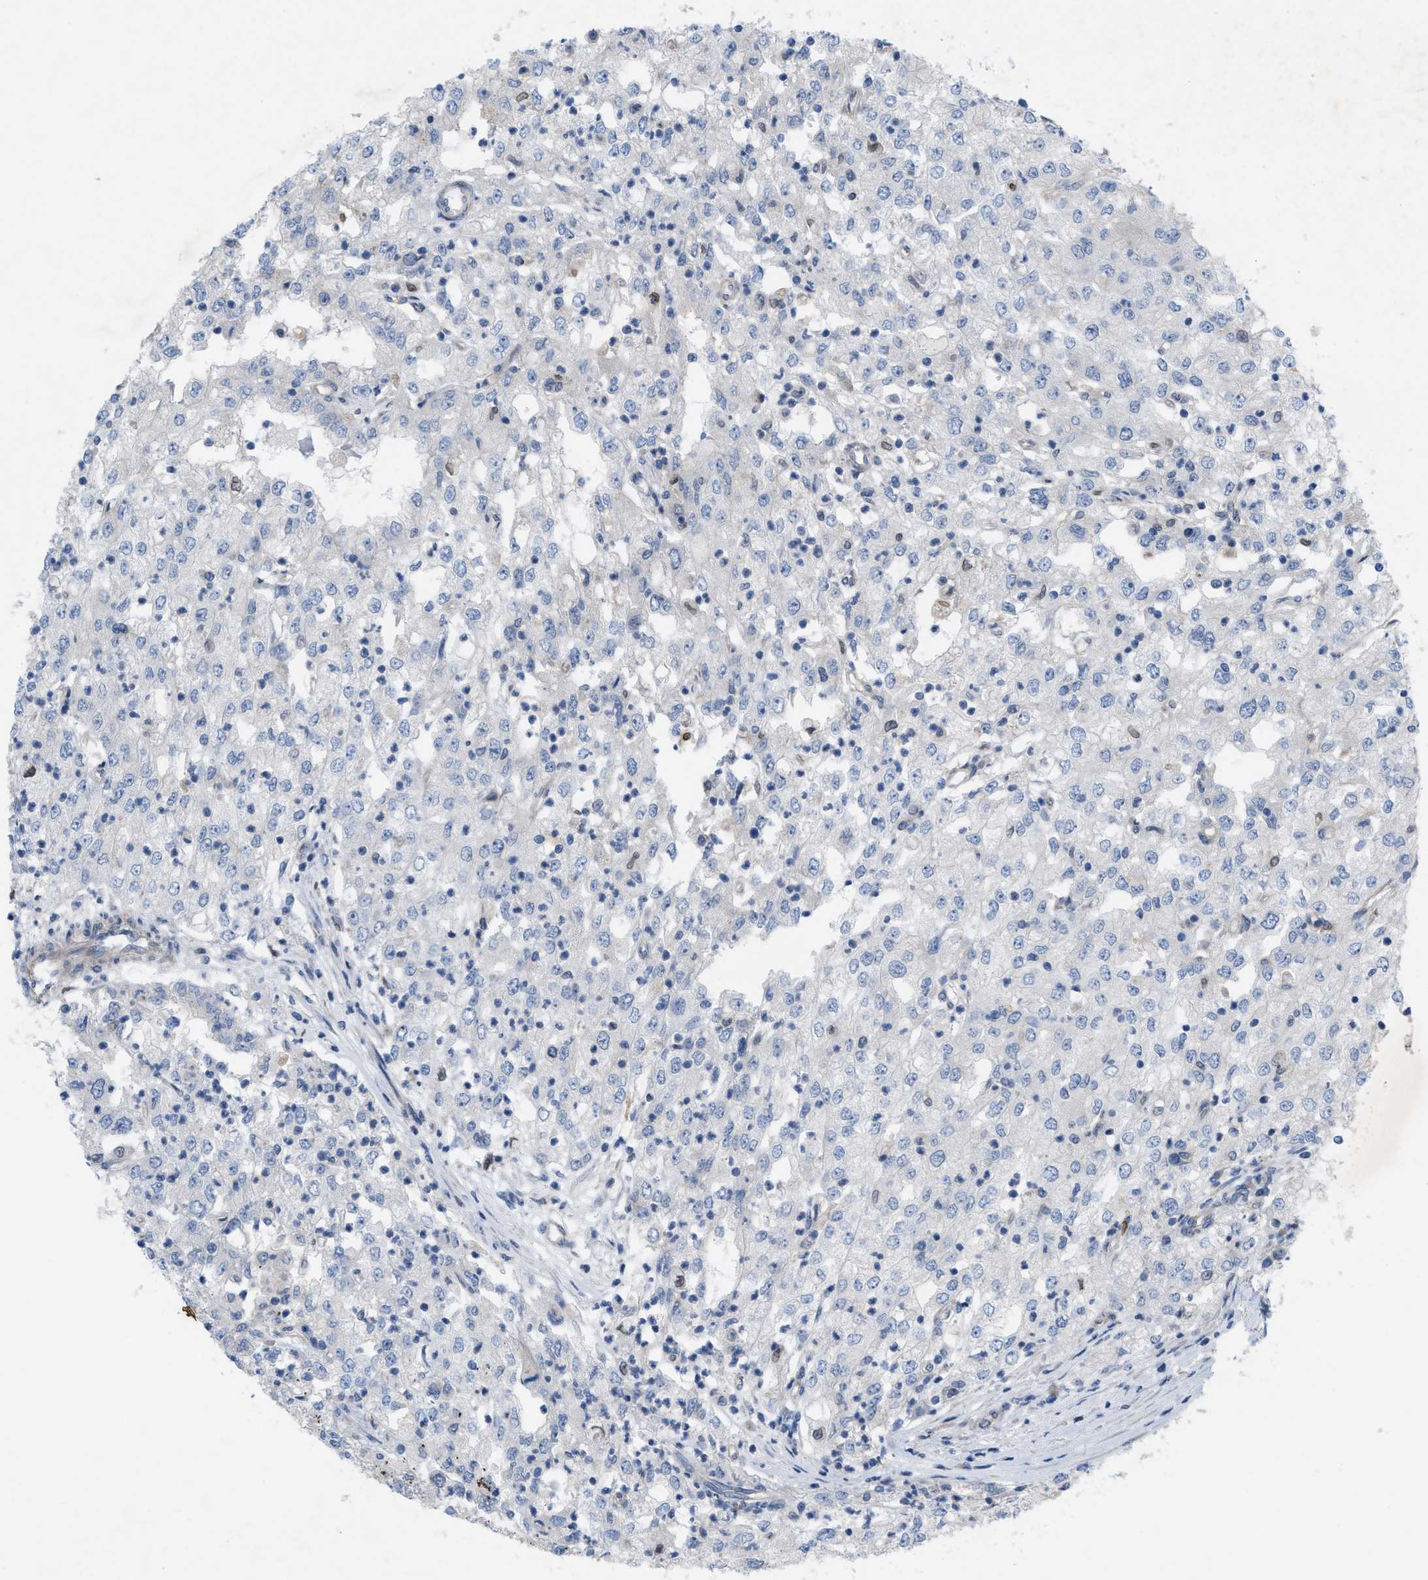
{"staining": {"intensity": "negative", "quantity": "none", "location": "none"}, "tissue": "renal cancer", "cell_type": "Tumor cells", "image_type": "cancer", "snomed": [{"axis": "morphology", "description": "Adenocarcinoma, NOS"}, {"axis": "topography", "description": "Kidney"}], "caption": "Immunohistochemistry (IHC) photomicrograph of neoplastic tissue: human renal cancer (adenocarcinoma) stained with DAB (3,3'-diaminobenzidine) demonstrates no significant protein expression in tumor cells.", "gene": "NDEL1", "patient": {"sex": "female", "age": 54}}